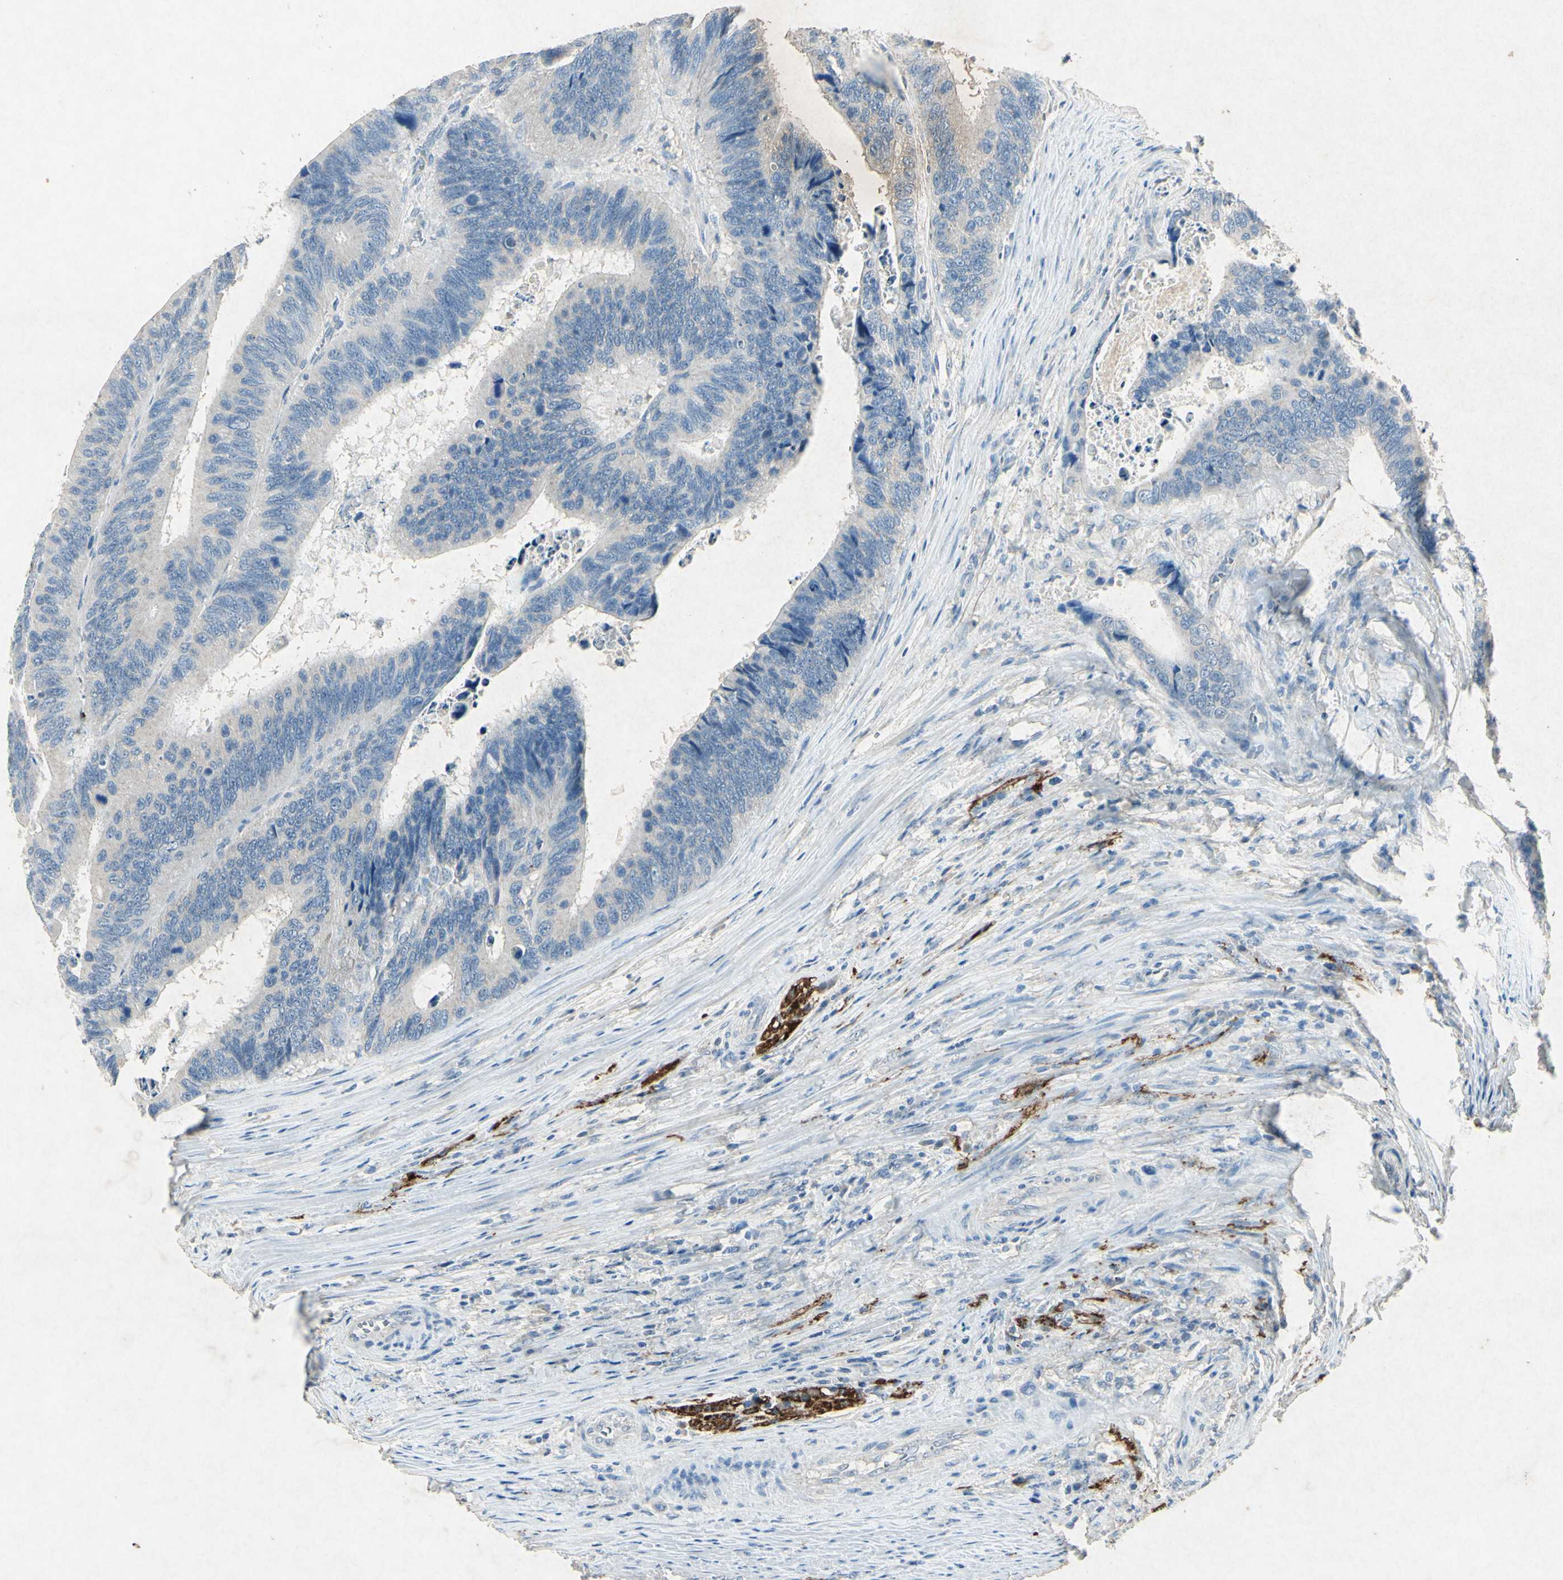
{"staining": {"intensity": "negative", "quantity": "none", "location": "none"}, "tissue": "colorectal cancer", "cell_type": "Tumor cells", "image_type": "cancer", "snomed": [{"axis": "morphology", "description": "Adenocarcinoma, NOS"}, {"axis": "topography", "description": "Colon"}], "caption": "Human colorectal adenocarcinoma stained for a protein using immunohistochemistry reveals no positivity in tumor cells.", "gene": "SNAP91", "patient": {"sex": "male", "age": 72}}